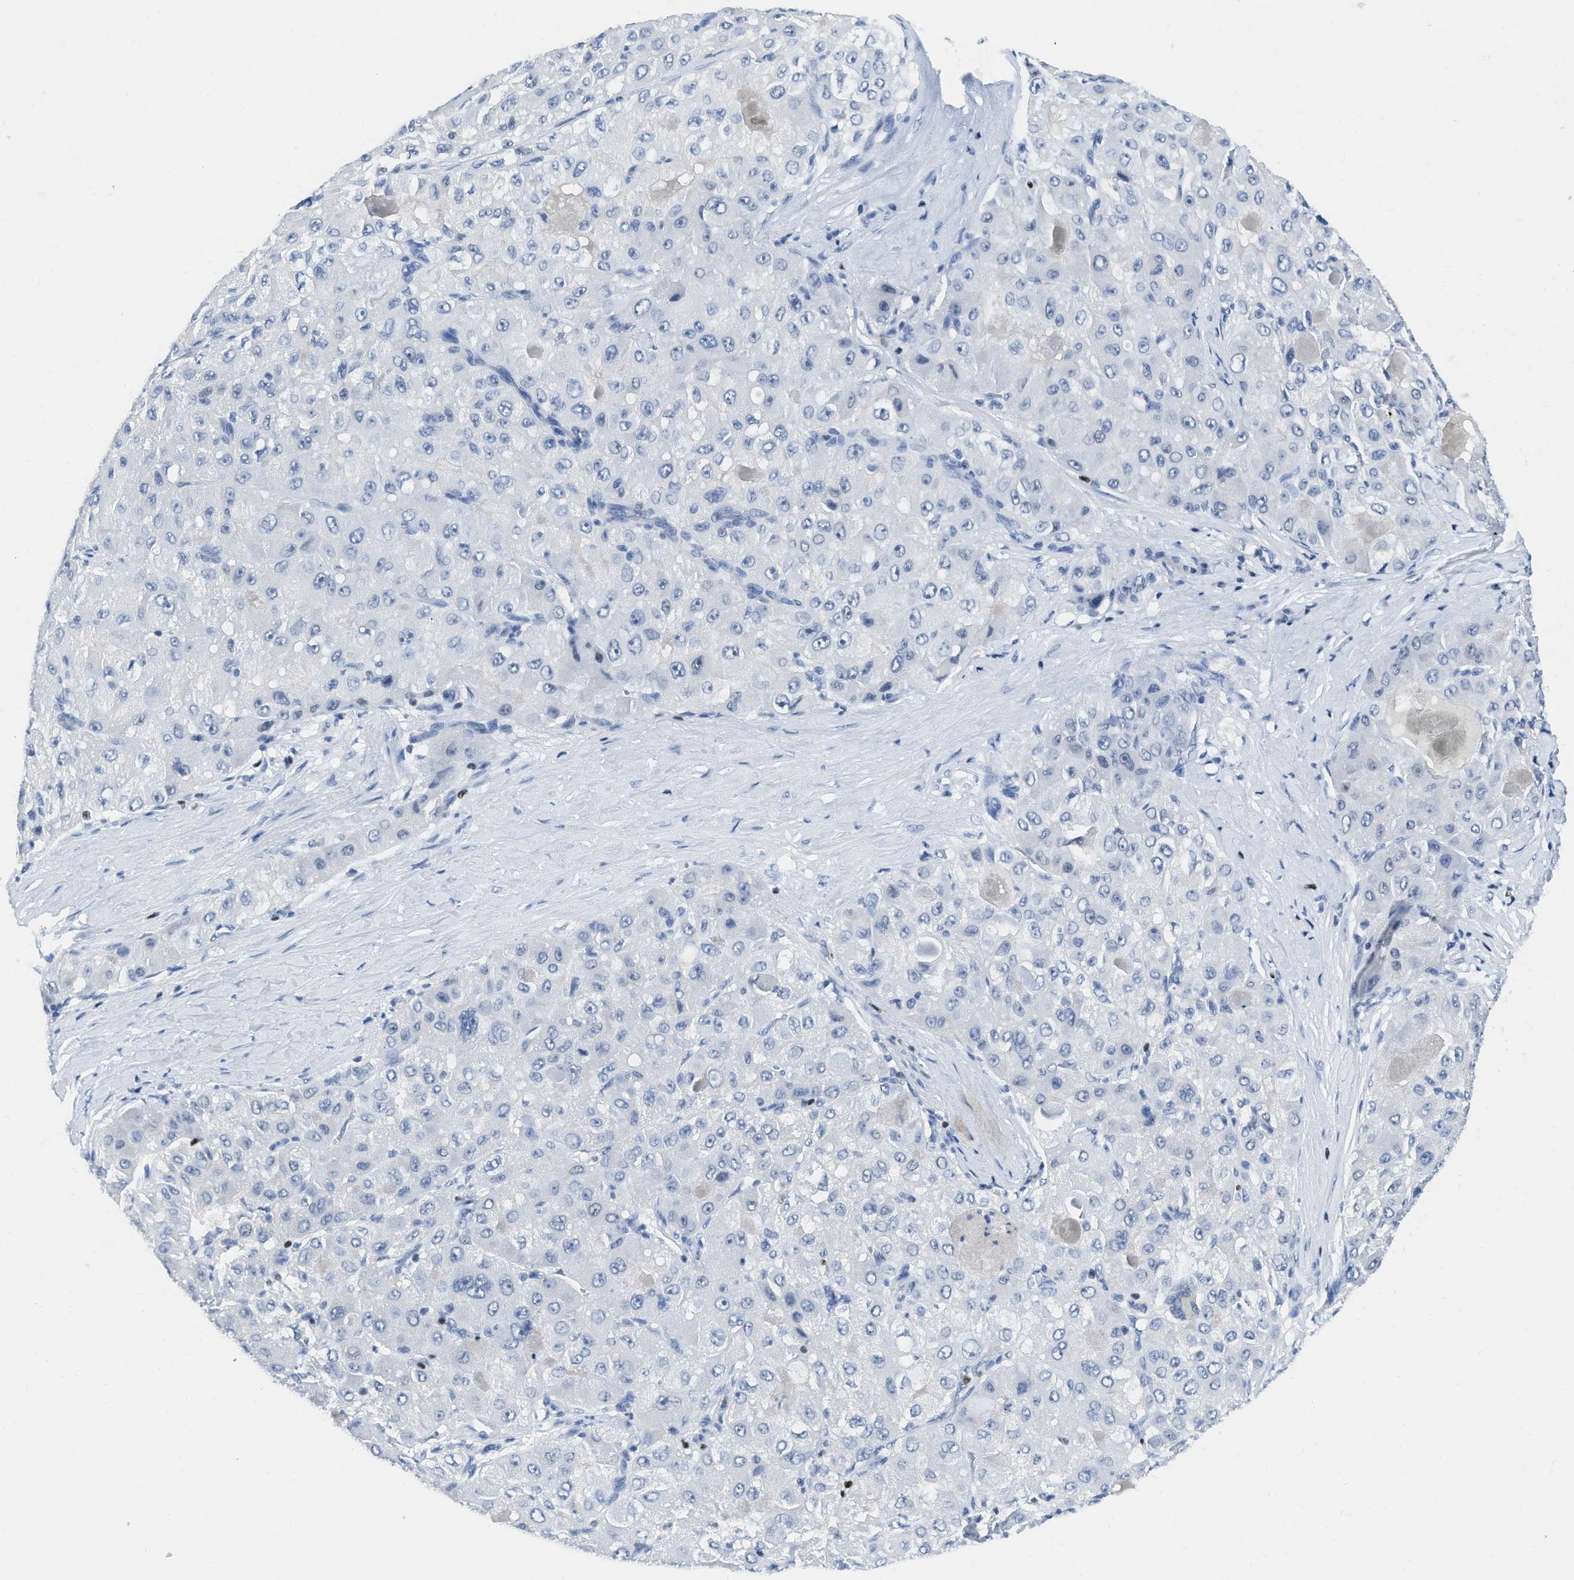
{"staining": {"intensity": "negative", "quantity": "none", "location": "none"}, "tissue": "liver cancer", "cell_type": "Tumor cells", "image_type": "cancer", "snomed": [{"axis": "morphology", "description": "Carcinoma, Hepatocellular, NOS"}, {"axis": "topography", "description": "Liver"}], "caption": "Image shows no significant protein positivity in tumor cells of hepatocellular carcinoma (liver). (Stains: DAB immunohistochemistry with hematoxylin counter stain, Microscopy: brightfield microscopy at high magnification).", "gene": "TCF7", "patient": {"sex": "male", "age": 80}}